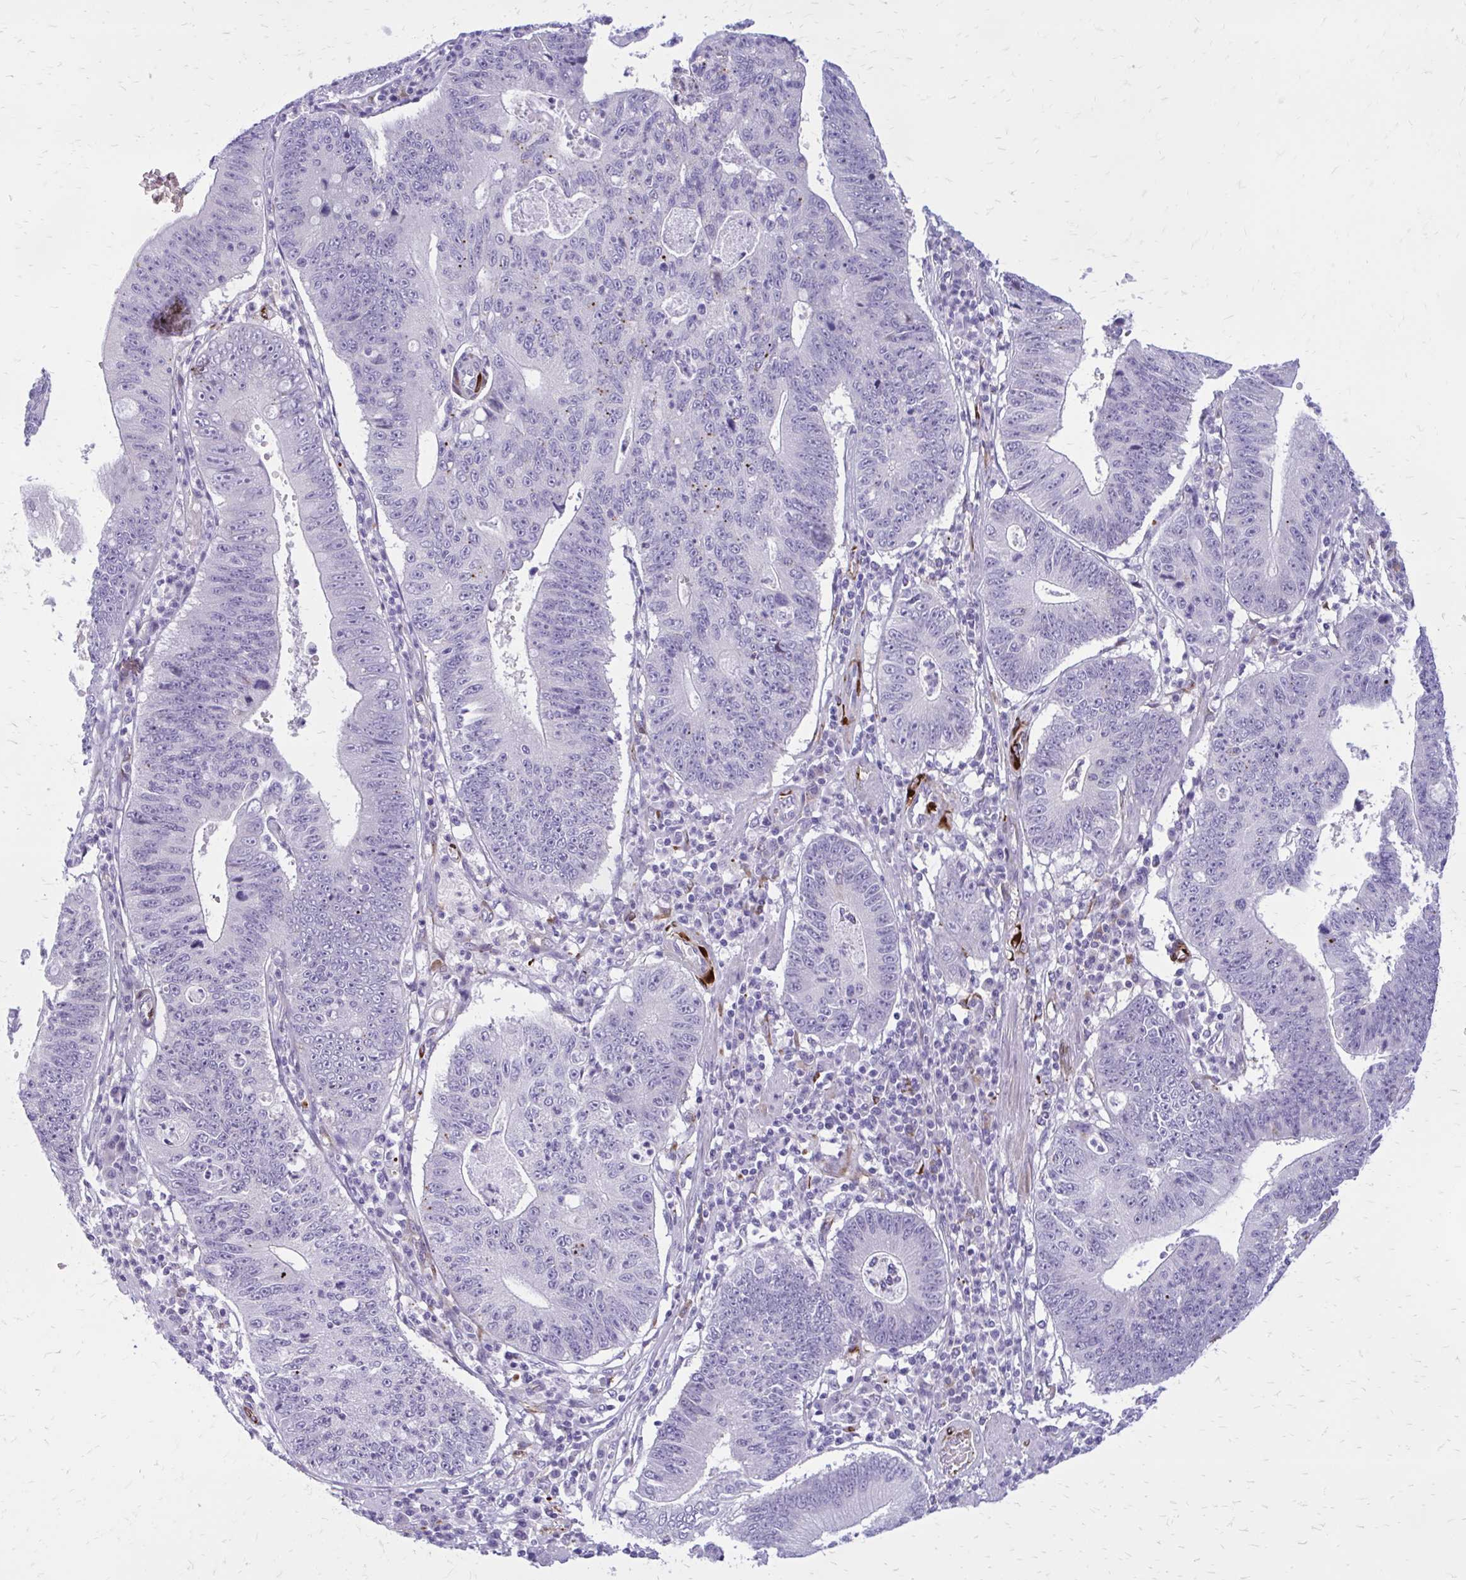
{"staining": {"intensity": "negative", "quantity": "none", "location": "none"}, "tissue": "stomach cancer", "cell_type": "Tumor cells", "image_type": "cancer", "snomed": [{"axis": "morphology", "description": "Adenocarcinoma, NOS"}, {"axis": "topography", "description": "Stomach"}], "caption": "Stomach adenocarcinoma stained for a protein using immunohistochemistry (IHC) displays no positivity tumor cells.", "gene": "BEND5", "patient": {"sex": "male", "age": 59}}